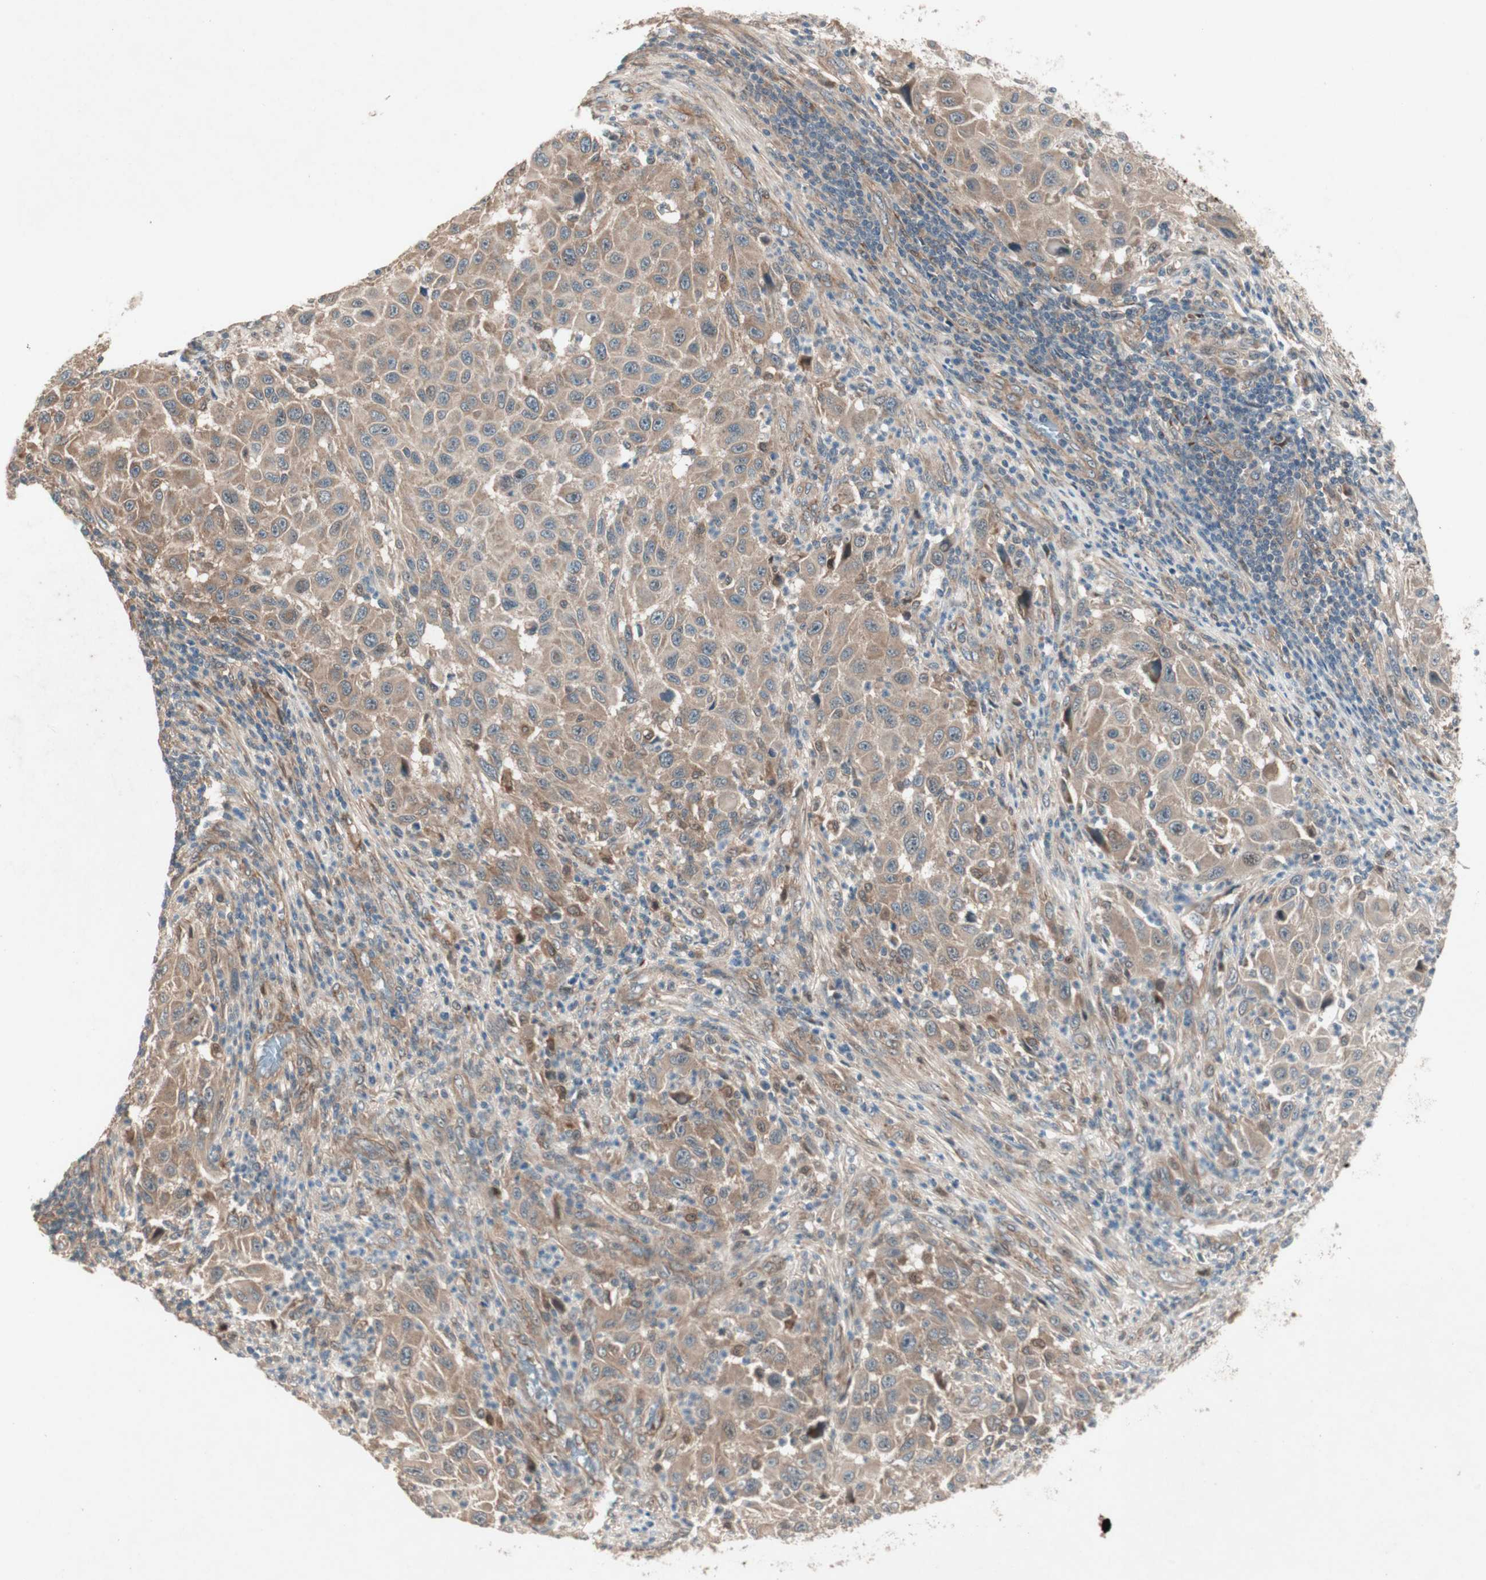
{"staining": {"intensity": "weak", "quantity": "25%-75%", "location": "cytoplasmic/membranous"}, "tissue": "melanoma", "cell_type": "Tumor cells", "image_type": "cancer", "snomed": [{"axis": "morphology", "description": "Malignant melanoma, Metastatic site"}, {"axis": "topography", "description": "Lymph node"}], "caption": "Immunohistochemistry of human melanoma displays low levels of weak cytoplasmic/membranous expression in approximately 25%-75% of tumor cells.", "gene": "SDSL", "patient": {"sex": "male", "age": 61}}